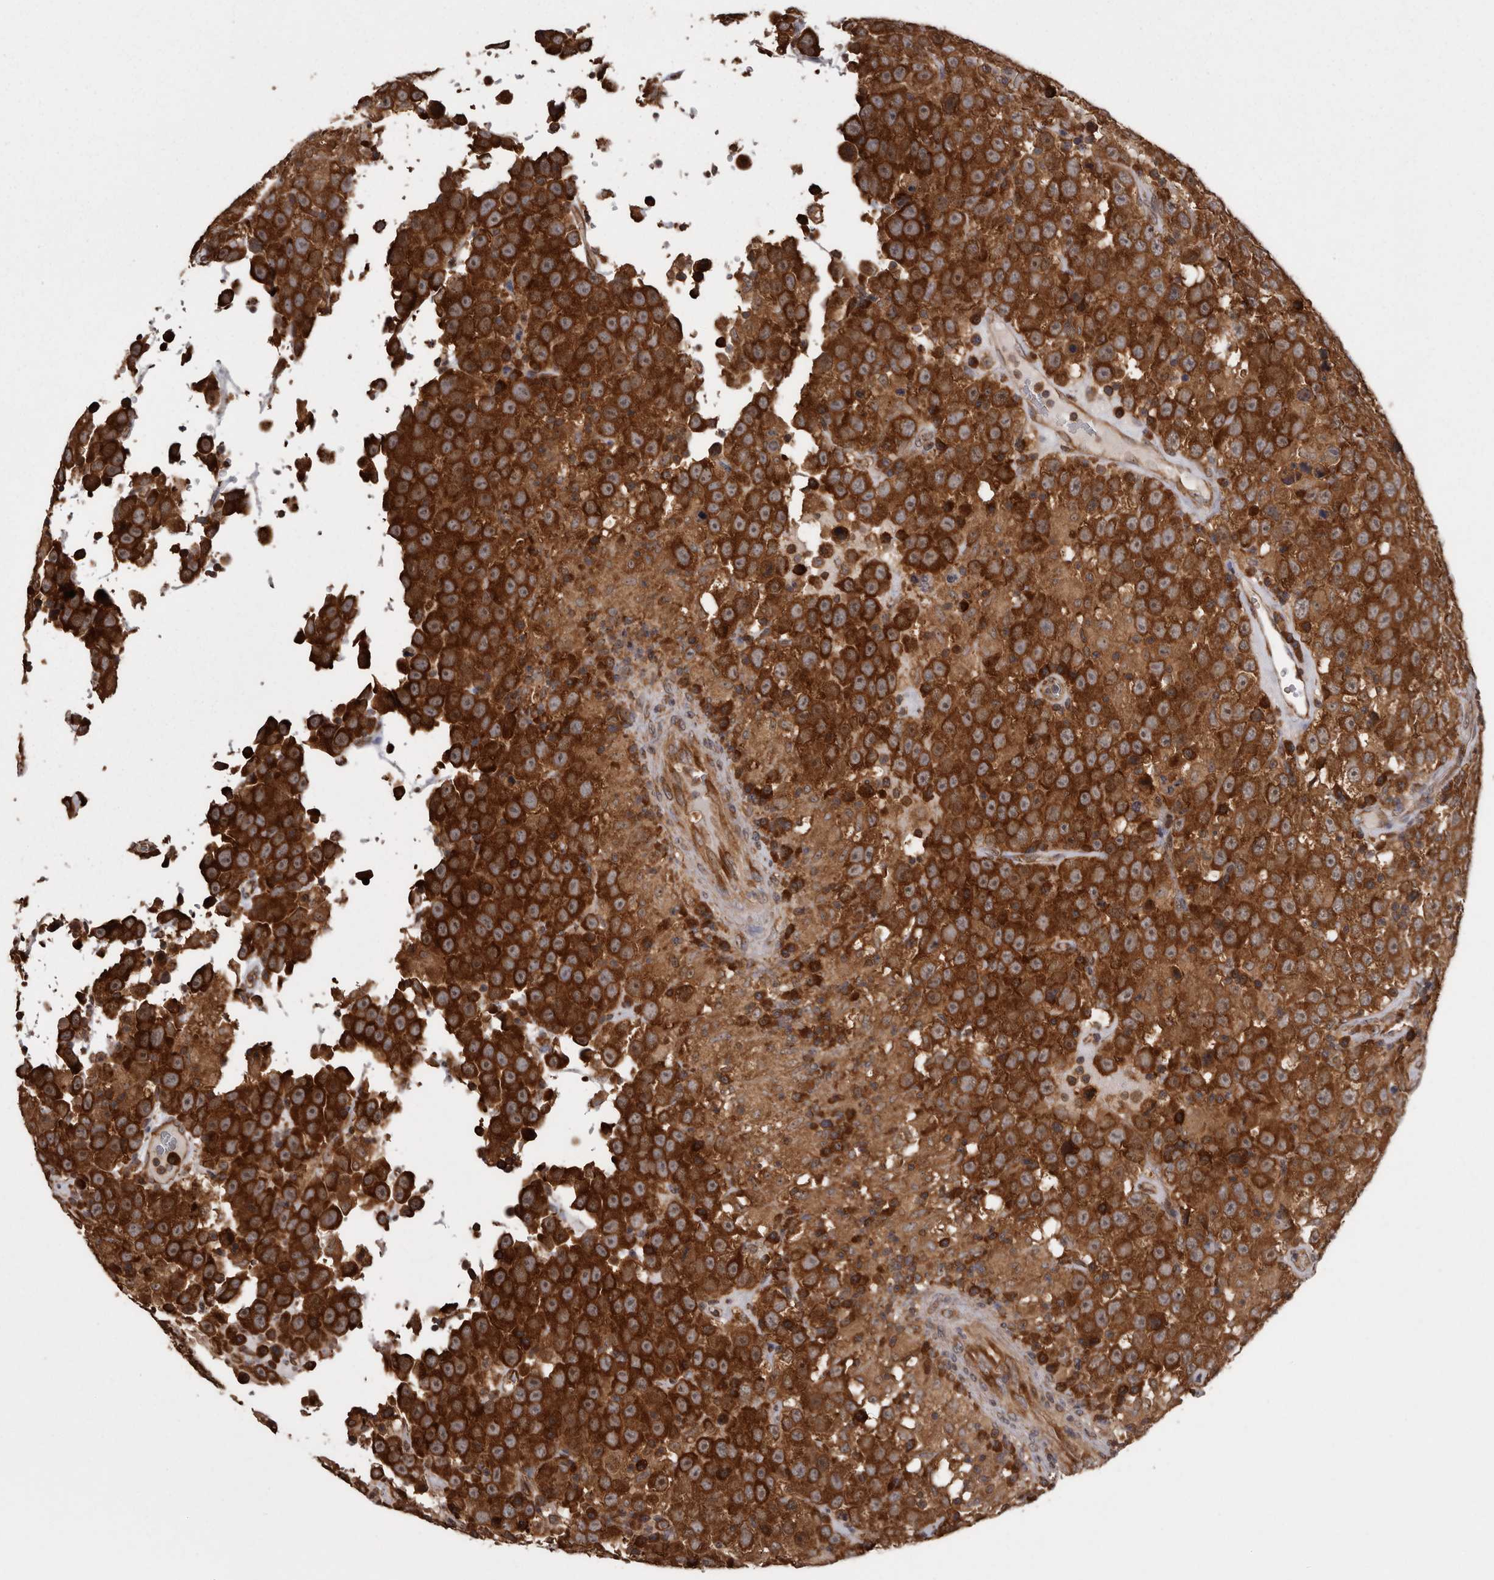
{"staining": {"intensity": "strong", "quantity": ">75%", "location": "cytoplasmic/membranous"}, "tissue": "testis cancer", "cell_type": "Tumor cells", "image_type": "cancer", "snomed": [{"axis": "morphology", "description": "Seminoma, NOS"}, {"axis": "topography", "description": "Testis"}], "caption": "Immunohistochemical staining of testis seminoma shows strong cytoplasmic/membranous protein positivity in approximately >75% of tumor cells.", "gene": "DARS1", "patient": {"sex": "male", "age": 41}}